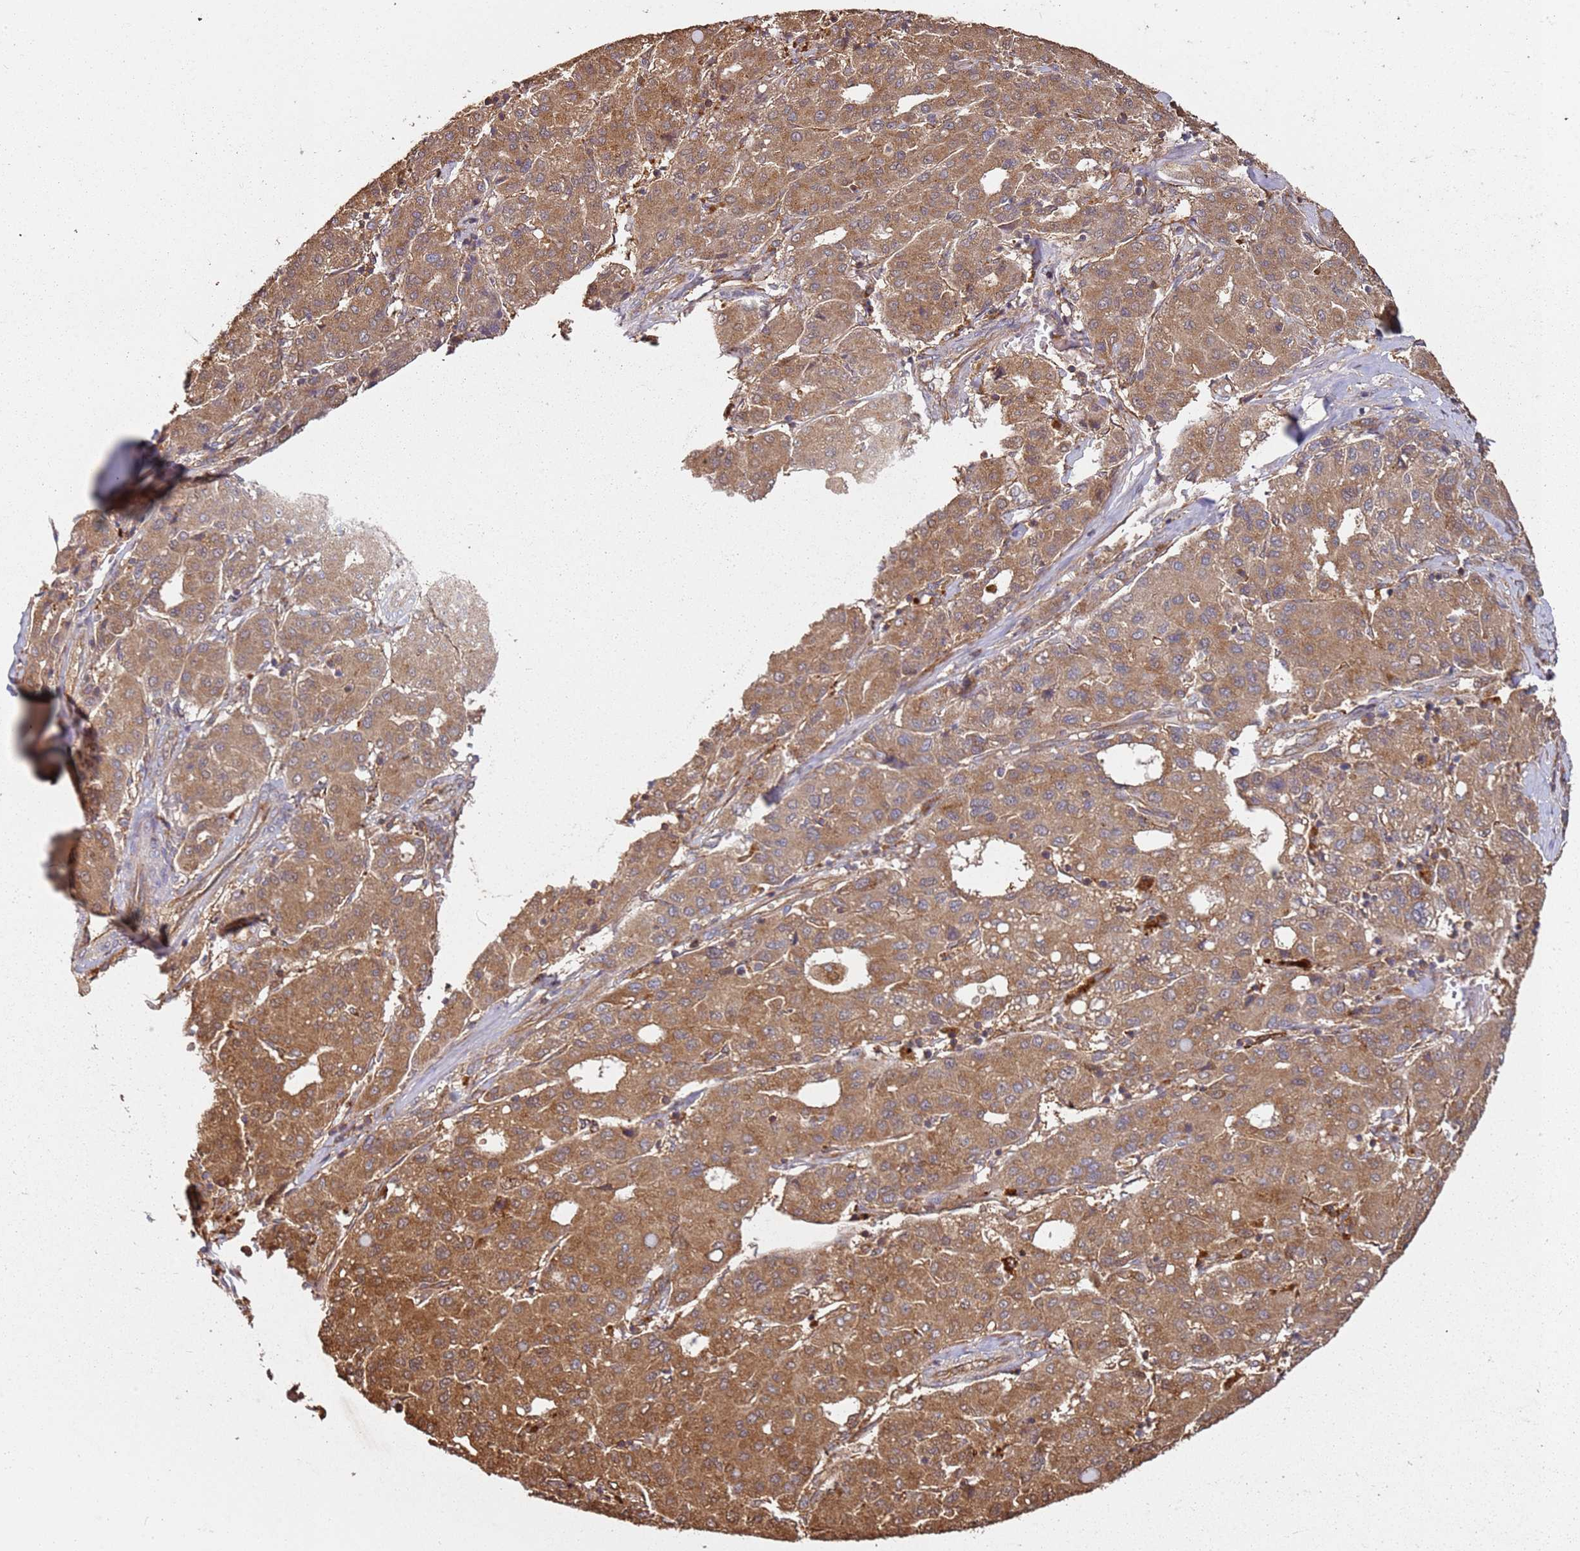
{"staining": {"intensity": "moderate", "quantity": ">75%", "location": "cytoplasmic/membranous"}, "tissue": "liver cancer", "cell_type": "Tumor cells", "image_type": "cancer", "snomed": [{"axis": "morphology", "description": "Carcinoma, Hepatocellular, NOS"}, {"axis": "topography", "description": "Liver"}], "caption": "Immunohistochemical staining of liver cancer (hepatocellular carcinoma) reveals medium levels of moderate cytoplasmic/membranous protein positivity in about >75% of tumor cells.", "gene": "SCGB2B2", "patient": {"sex": "male", "age": 65}}